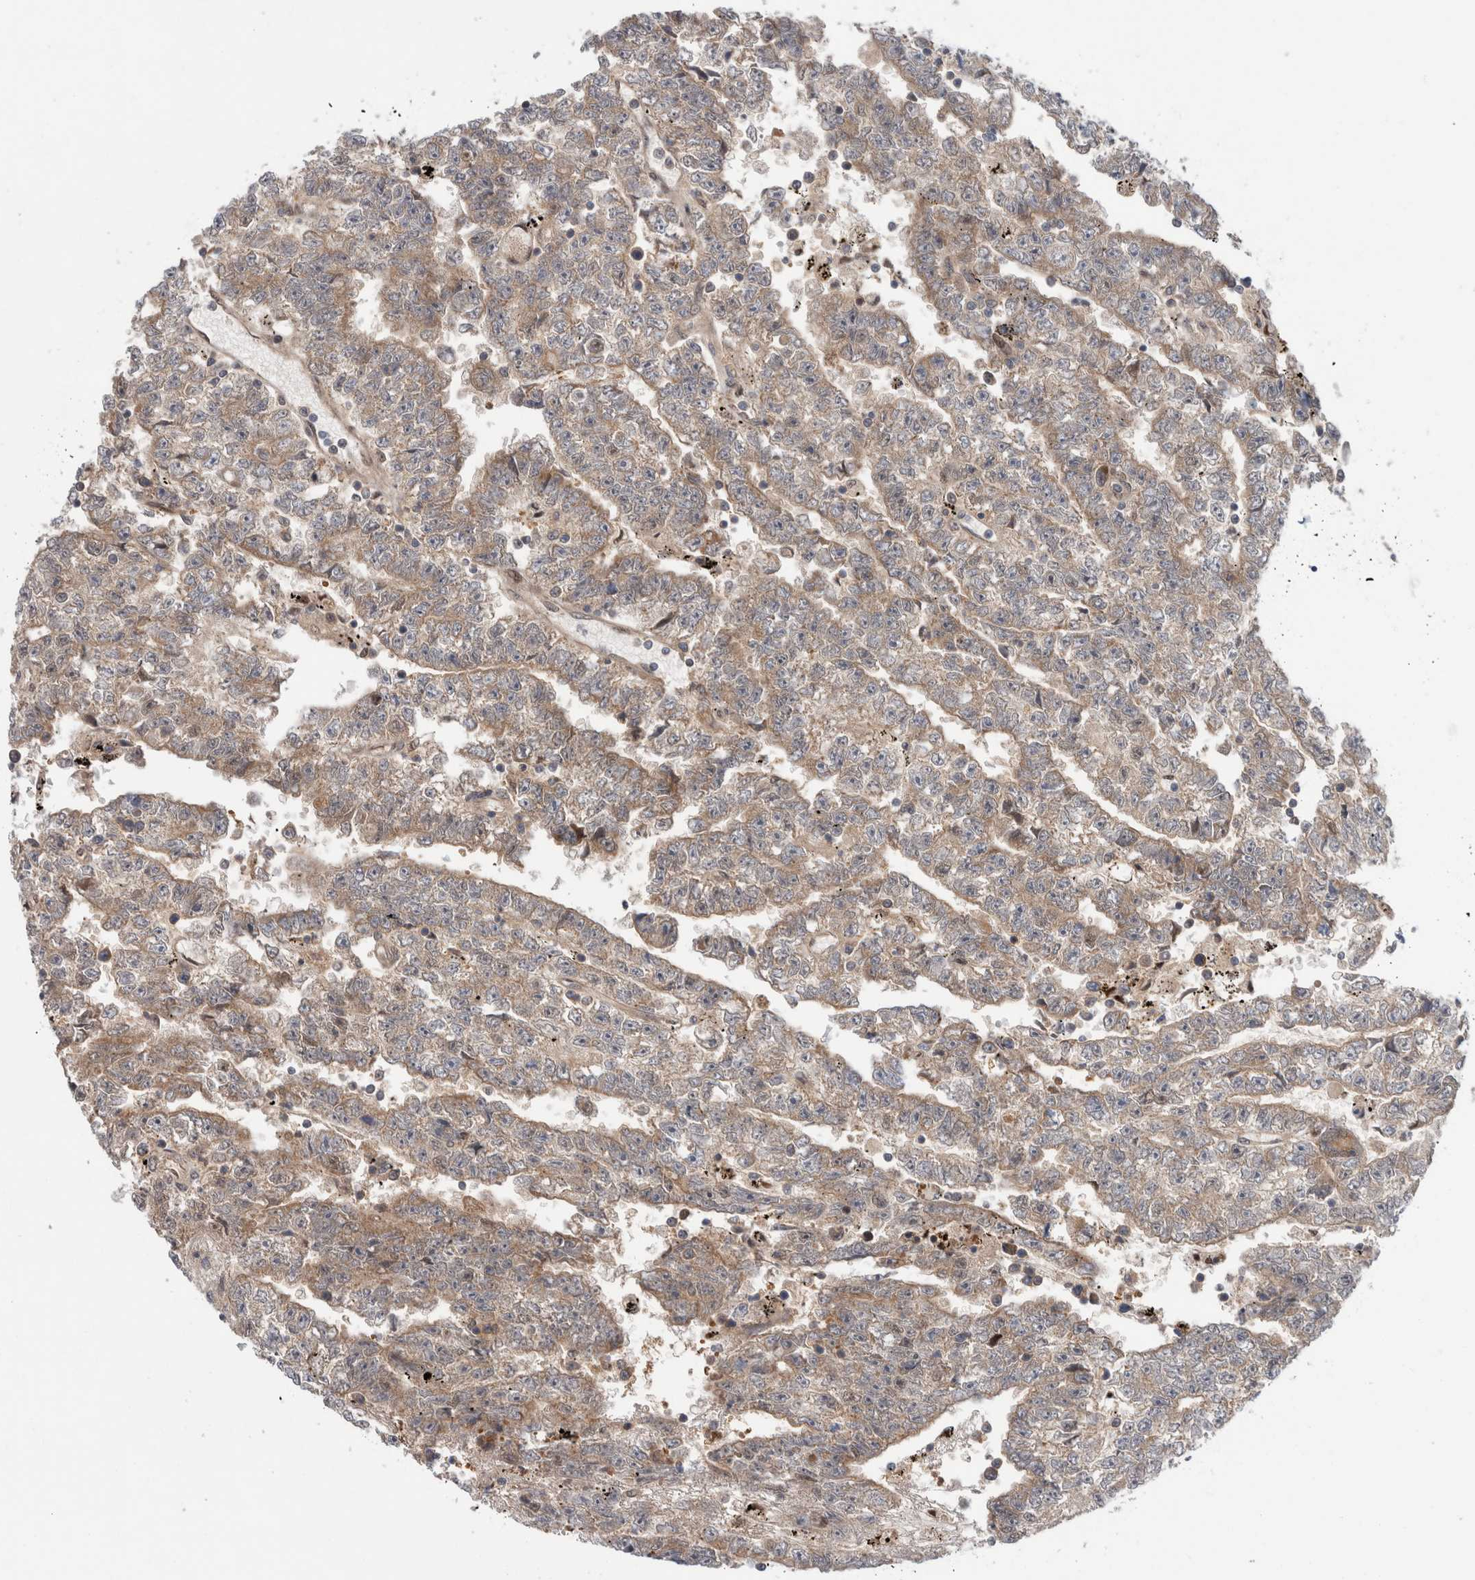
{"staining": {"intensity": "weak", "quantity": ">75%", "location": "cytoplasmic/membranous"}, "tissue": "testis cancer", "cell_type": "Tumor cells", "image_type": "cancer", "snomed": [{"axis": "morphology", "description": "Carcinoma, Embryonal, NOS"}, {"axis": "topography", "description": "Testis"}], "caption": "Testis embryonal carcinoma stained for a protein displays weak cytoplasmic/membranous positivity in tumor cells.", "gene": "MRPL37", "patient": {"sex": "male", "age": 25}}